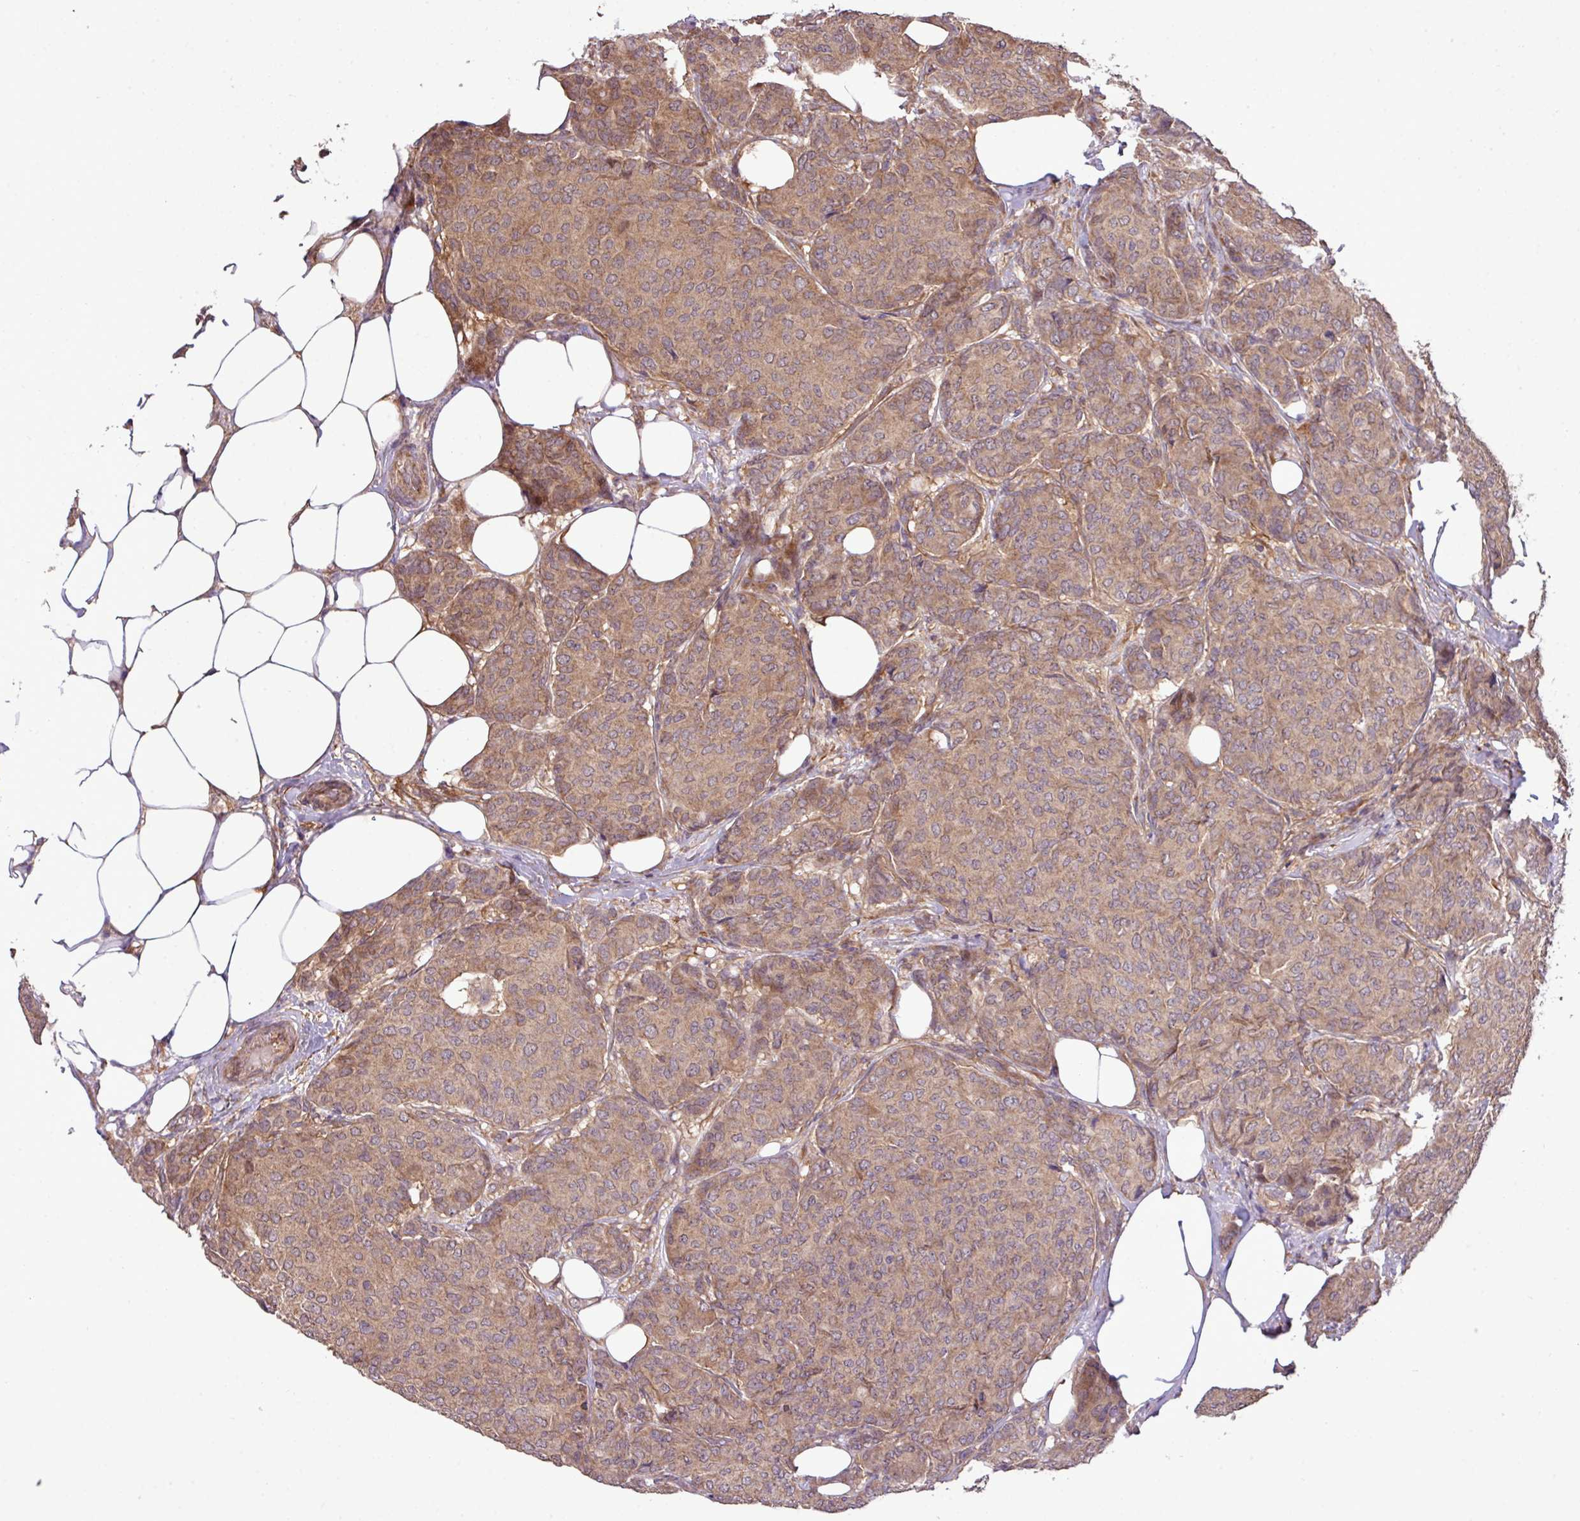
{"staining": {"intensity": "moderate", "quantity": ">75%", "location": "cytoplasmic/membranous"}, "tissue": "breast cancer", "cell_type": "Tumor cells", "image_type": "cancer", "snomed": [{"axis": "morphology", "description": "Duct carcinoma"}, {"axis": "topography", "description": "Breast"}], "caption": "Immunohistochemical staining of human breast cancer (infiltrating ductal carcinoma) demonstrates medium levels of moderate cytoplasmic/membranous expression in approximately >75% of tumor cells.", "gene": "XIAP", "patient": {"sex": "female", "age": 75}}